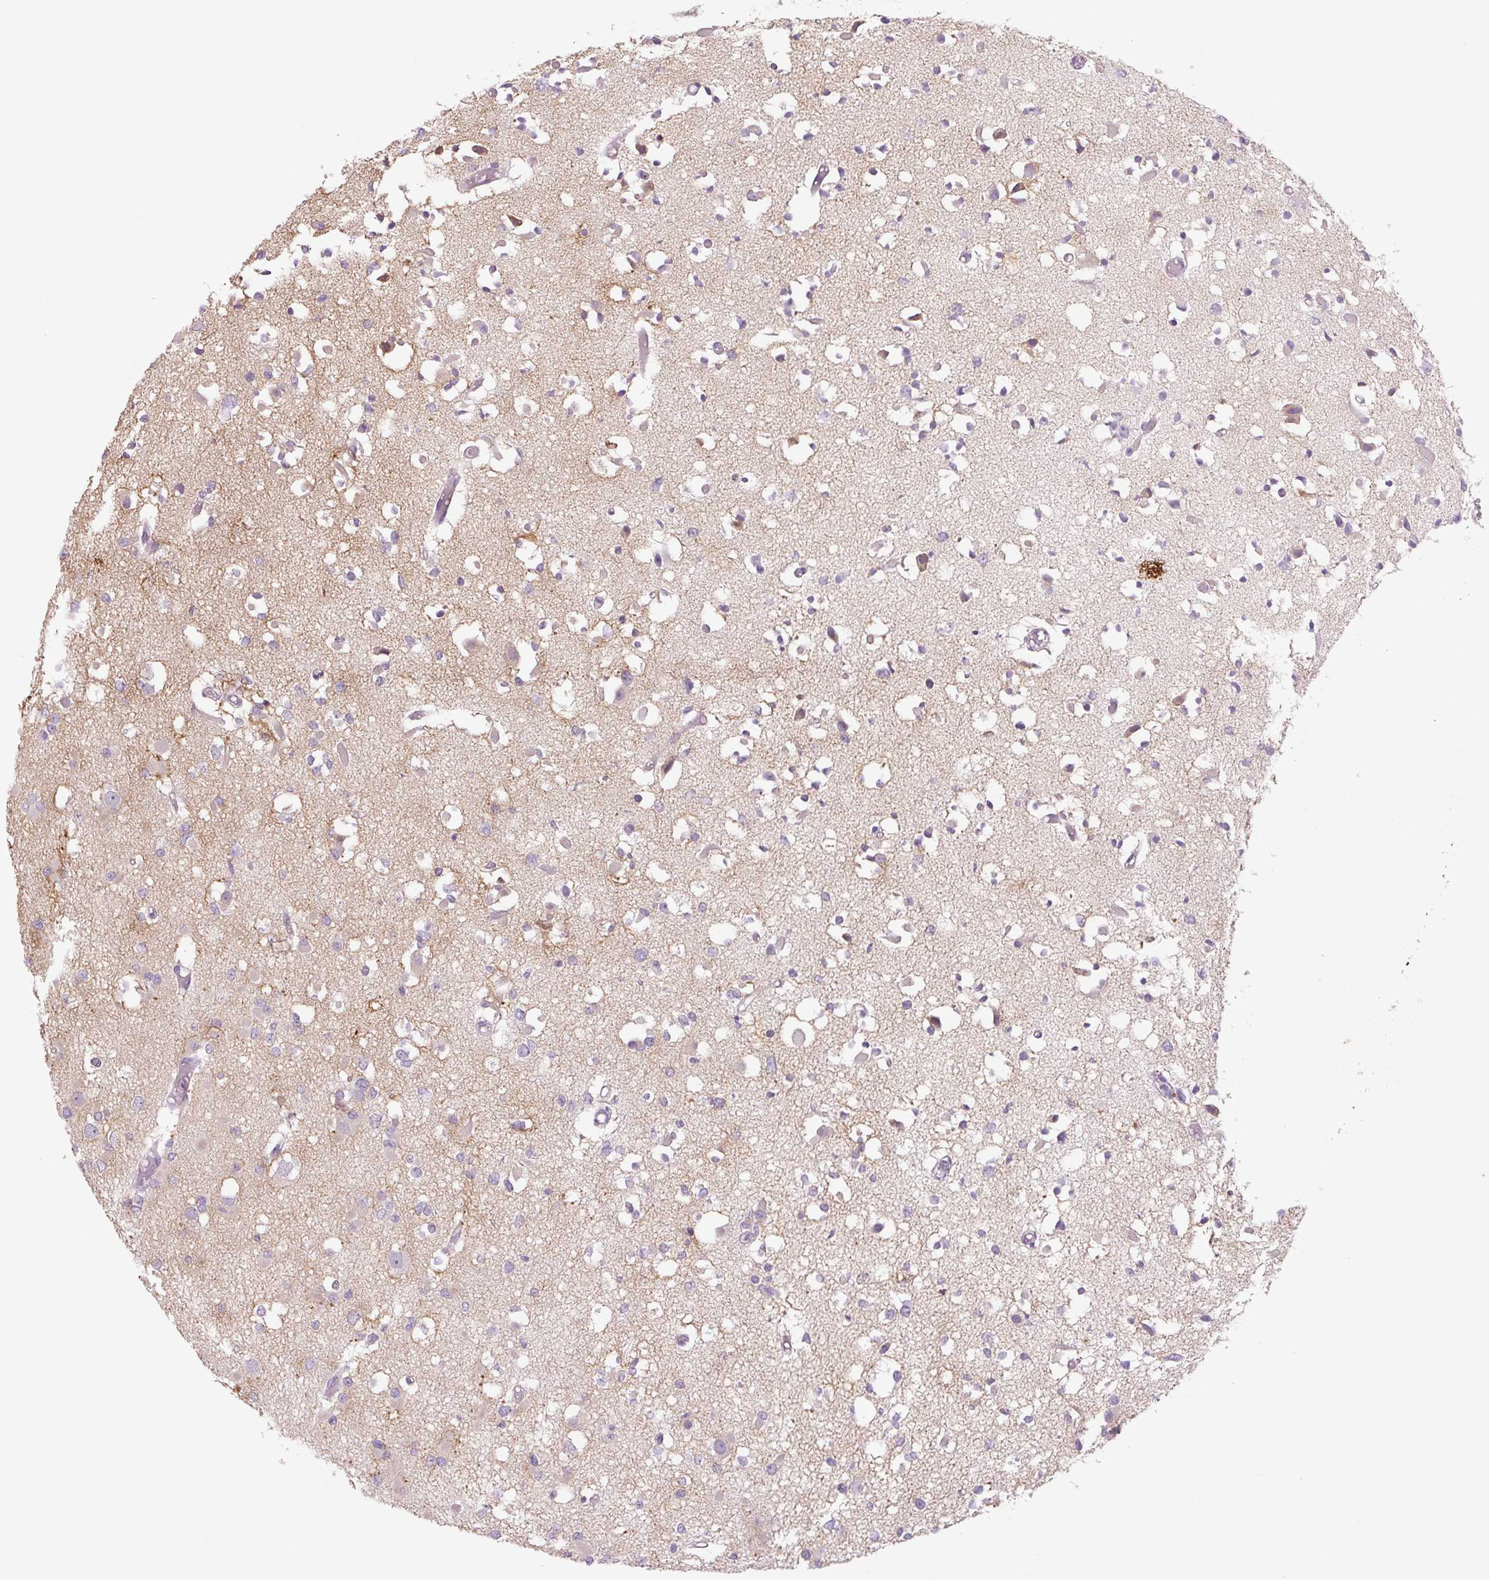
{"staining": {"intensity": "negative", "quantity": "none", "location": "none"}, "tissue": "glioma", "cell_type": "Tumor cells", "image_type": "cancer", "snomed": [{"axis": "morphology", "description": "Glioma, malignant, Low grade"}, {"axis": "topography", "description": "Brain"}], "caption": "DAB (3,3'-diaminobenzidine) immunohistochemical staining of human glioma demonstrates no significant positivity in tumor cells. Brightfield microscopy of immunohistochemistry stained with DAB (brown) and hematoxylin (blue), captured at high magnification.", "gene": "TMEM100", "patient": {"sex": "female", "age": 22}}